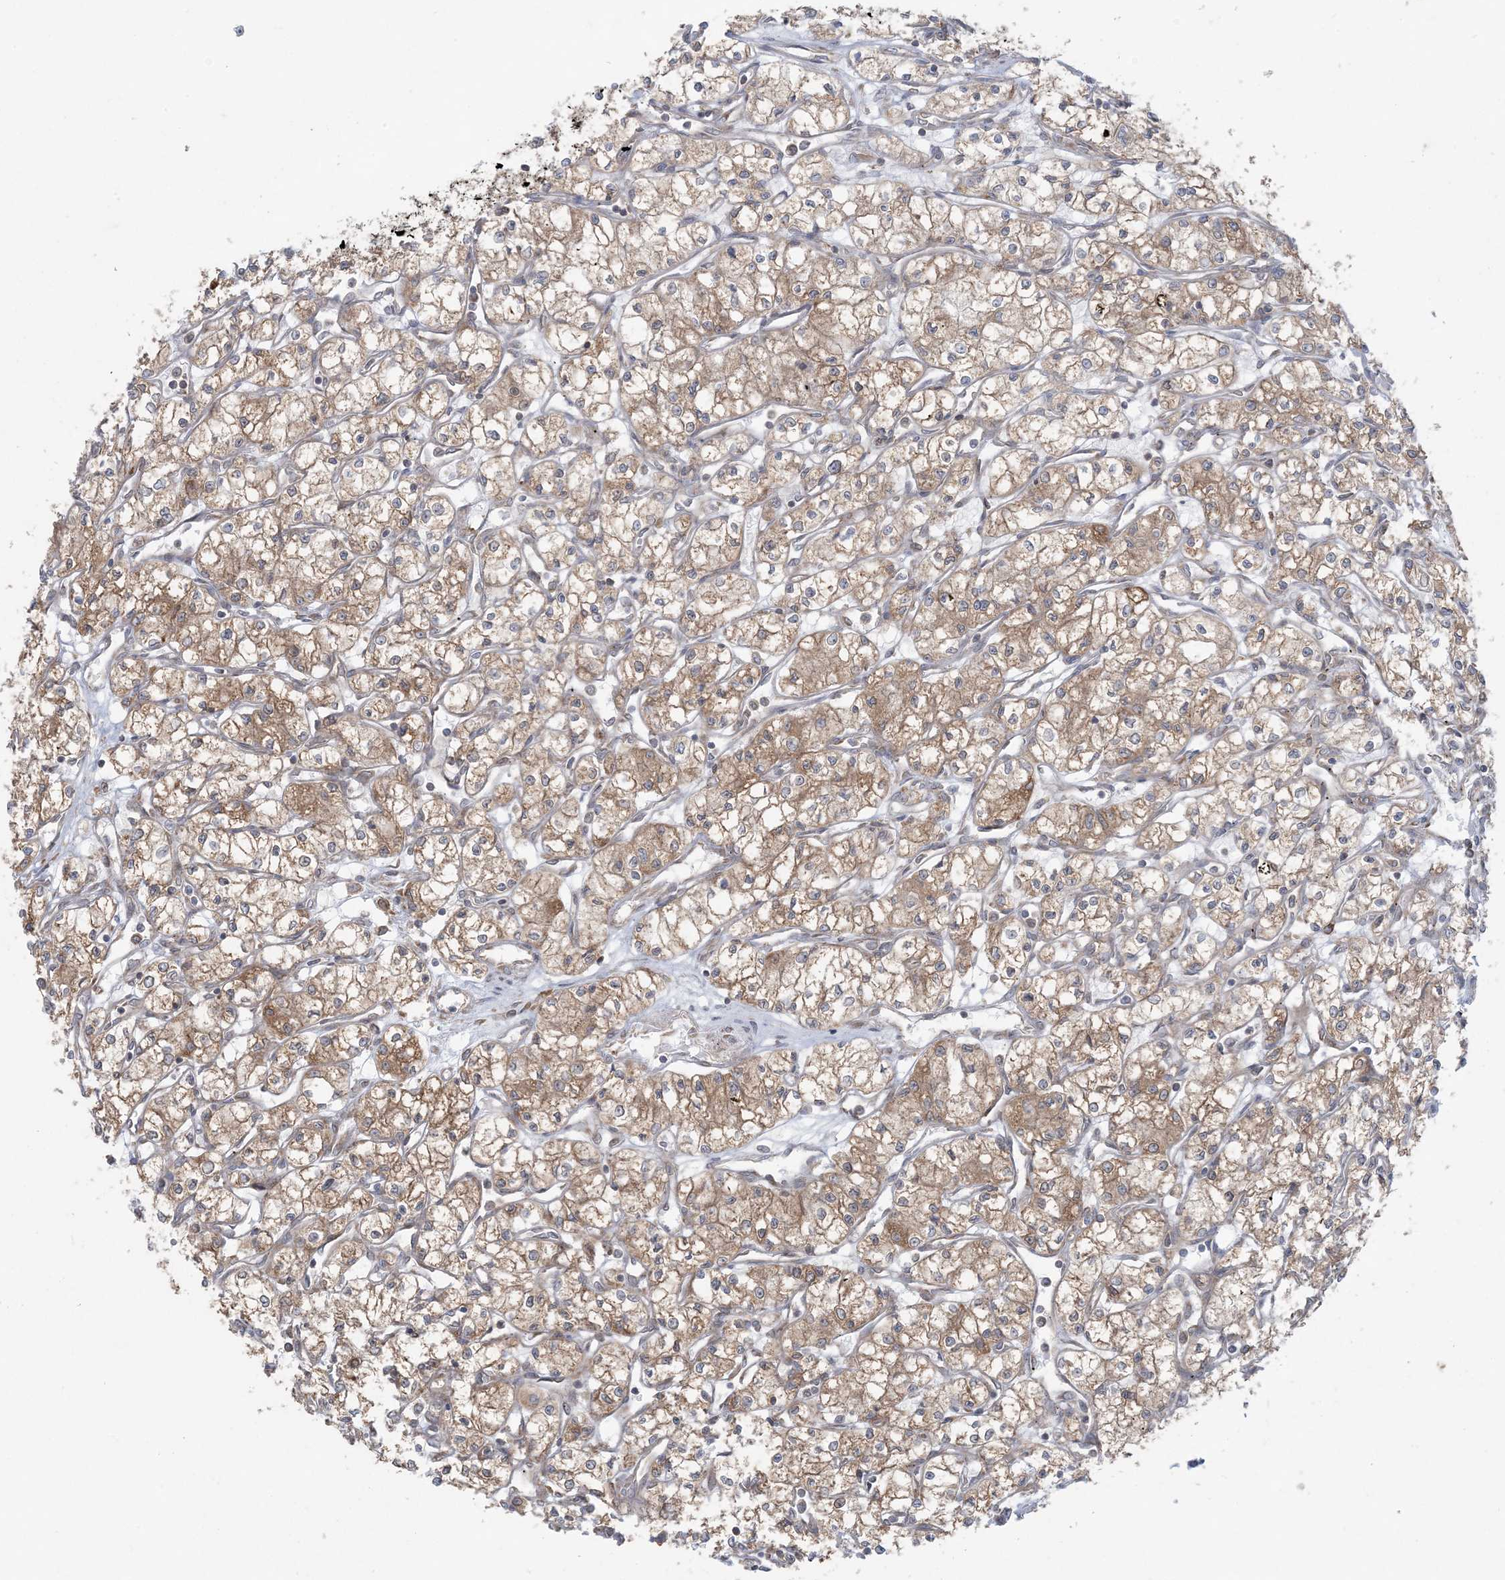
{"staining": {"intensity": "moderate", "quantity": ">75%", "location": "cytoplasmic/membranous"}, "tissue": "renal cancer", "cell_type": "Tumor cells", "image_type": "cancer", "snomed": [{"axis": "morphology", "description": "Adenocarcinoma, NOS"}, {"axis": "topography", "description": "Kidney"}], "caption": "Immunohistochemical staining of human renal cancer demonstrates medium levels of moderate cytoplasmic/membranous protein expression in approximately >75% of tumor cells. (DAB = brown stain, brightfield microscopy at high magnification).", "gene": "UBXN4", "patient": {"sex": "male", "age": 59}}